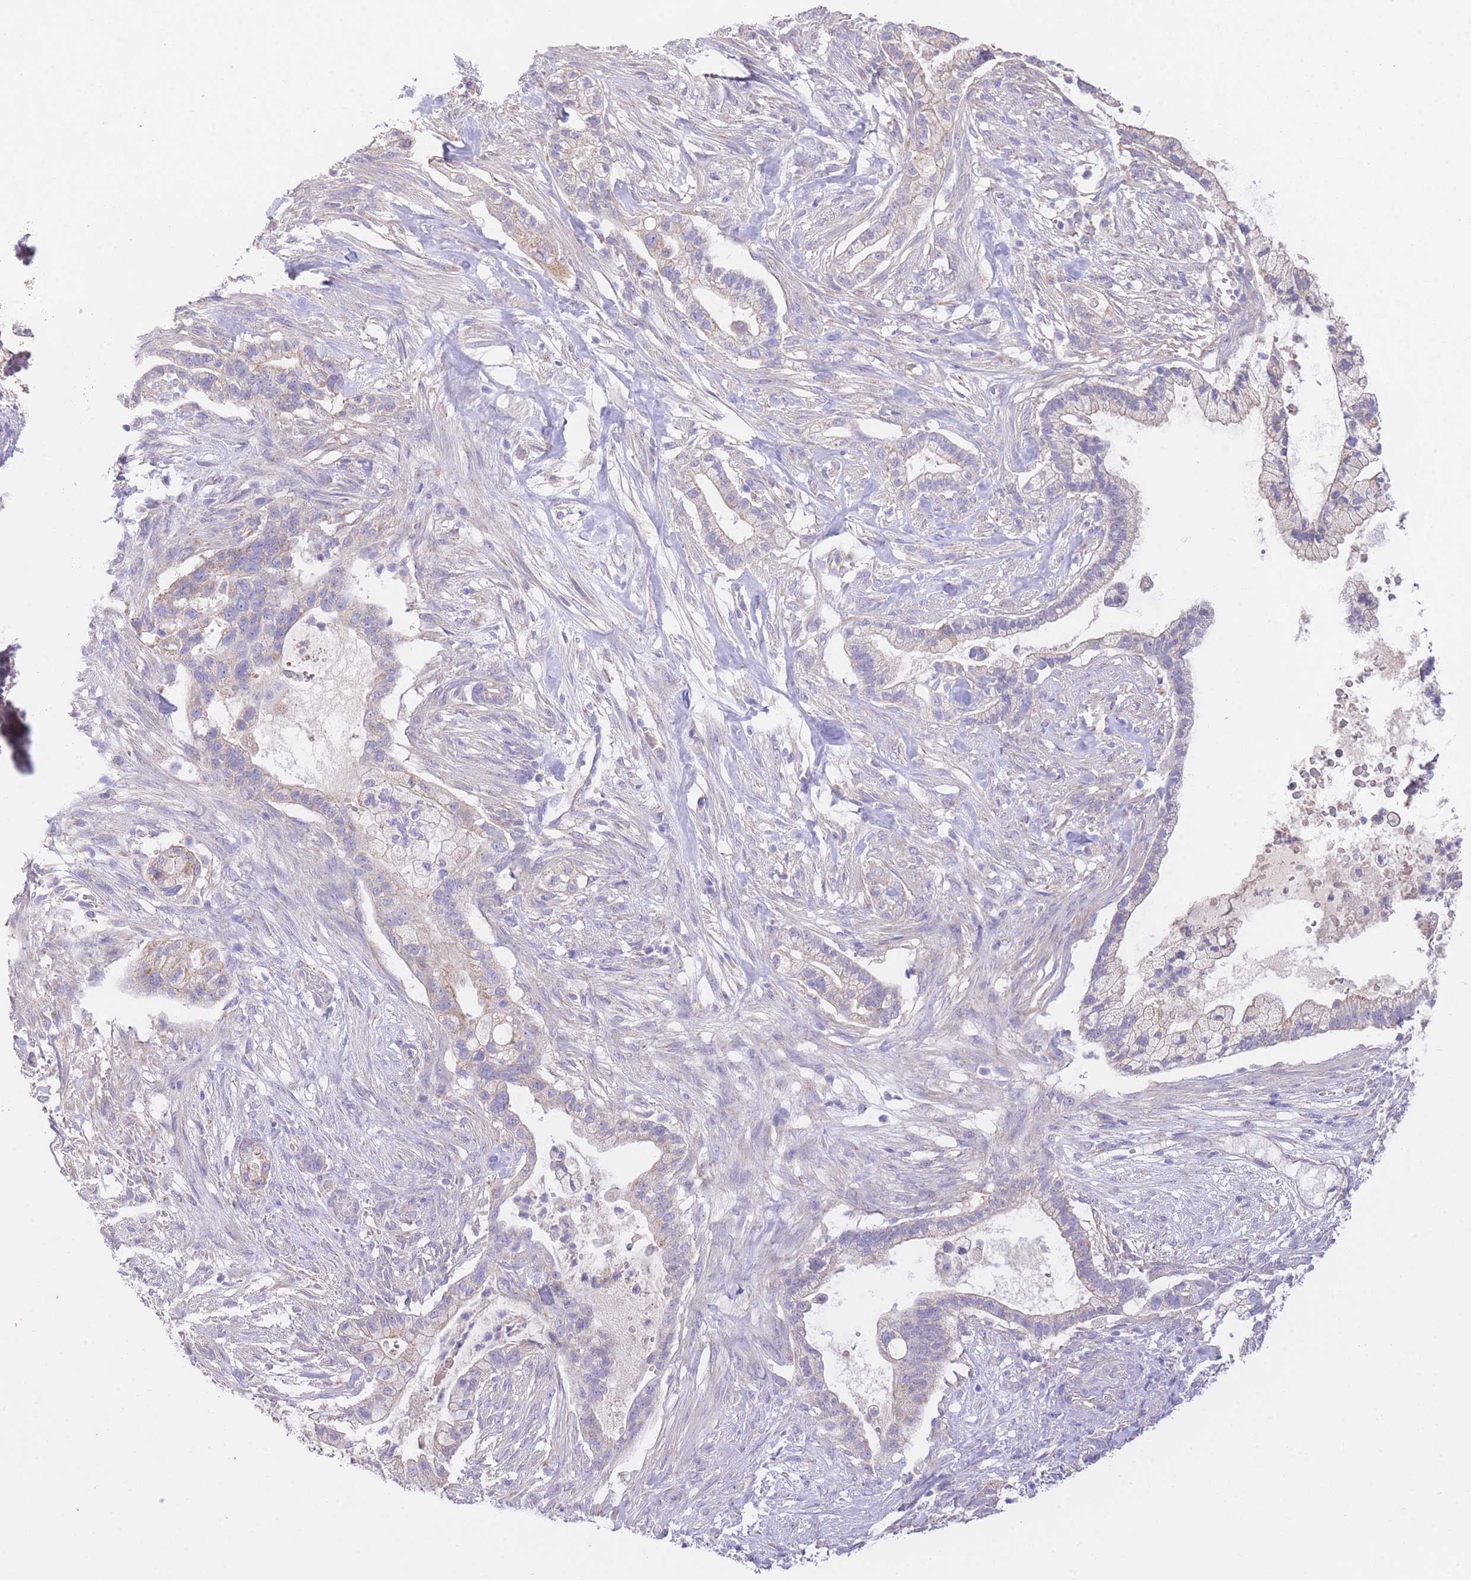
{"staining": {"intensity": "weak", "quantity": "<25%", "location": "cytoplasmic/membranous"}, "tissue": "pancreatic cancer", "cell_type": "Tumor cells", "image_type": "cancer", "snomed": [{"axis": "morphology", "description": "Adenocarcinoma, NOS"}, {"axis": "topography", "description": "Pancreas"}], "caption": "Tumor cells show no significant protein positivity in pancreatic adenocarcinoma.", "gene": "PGM1", "patient": {"sex": "male", "age": 44}}